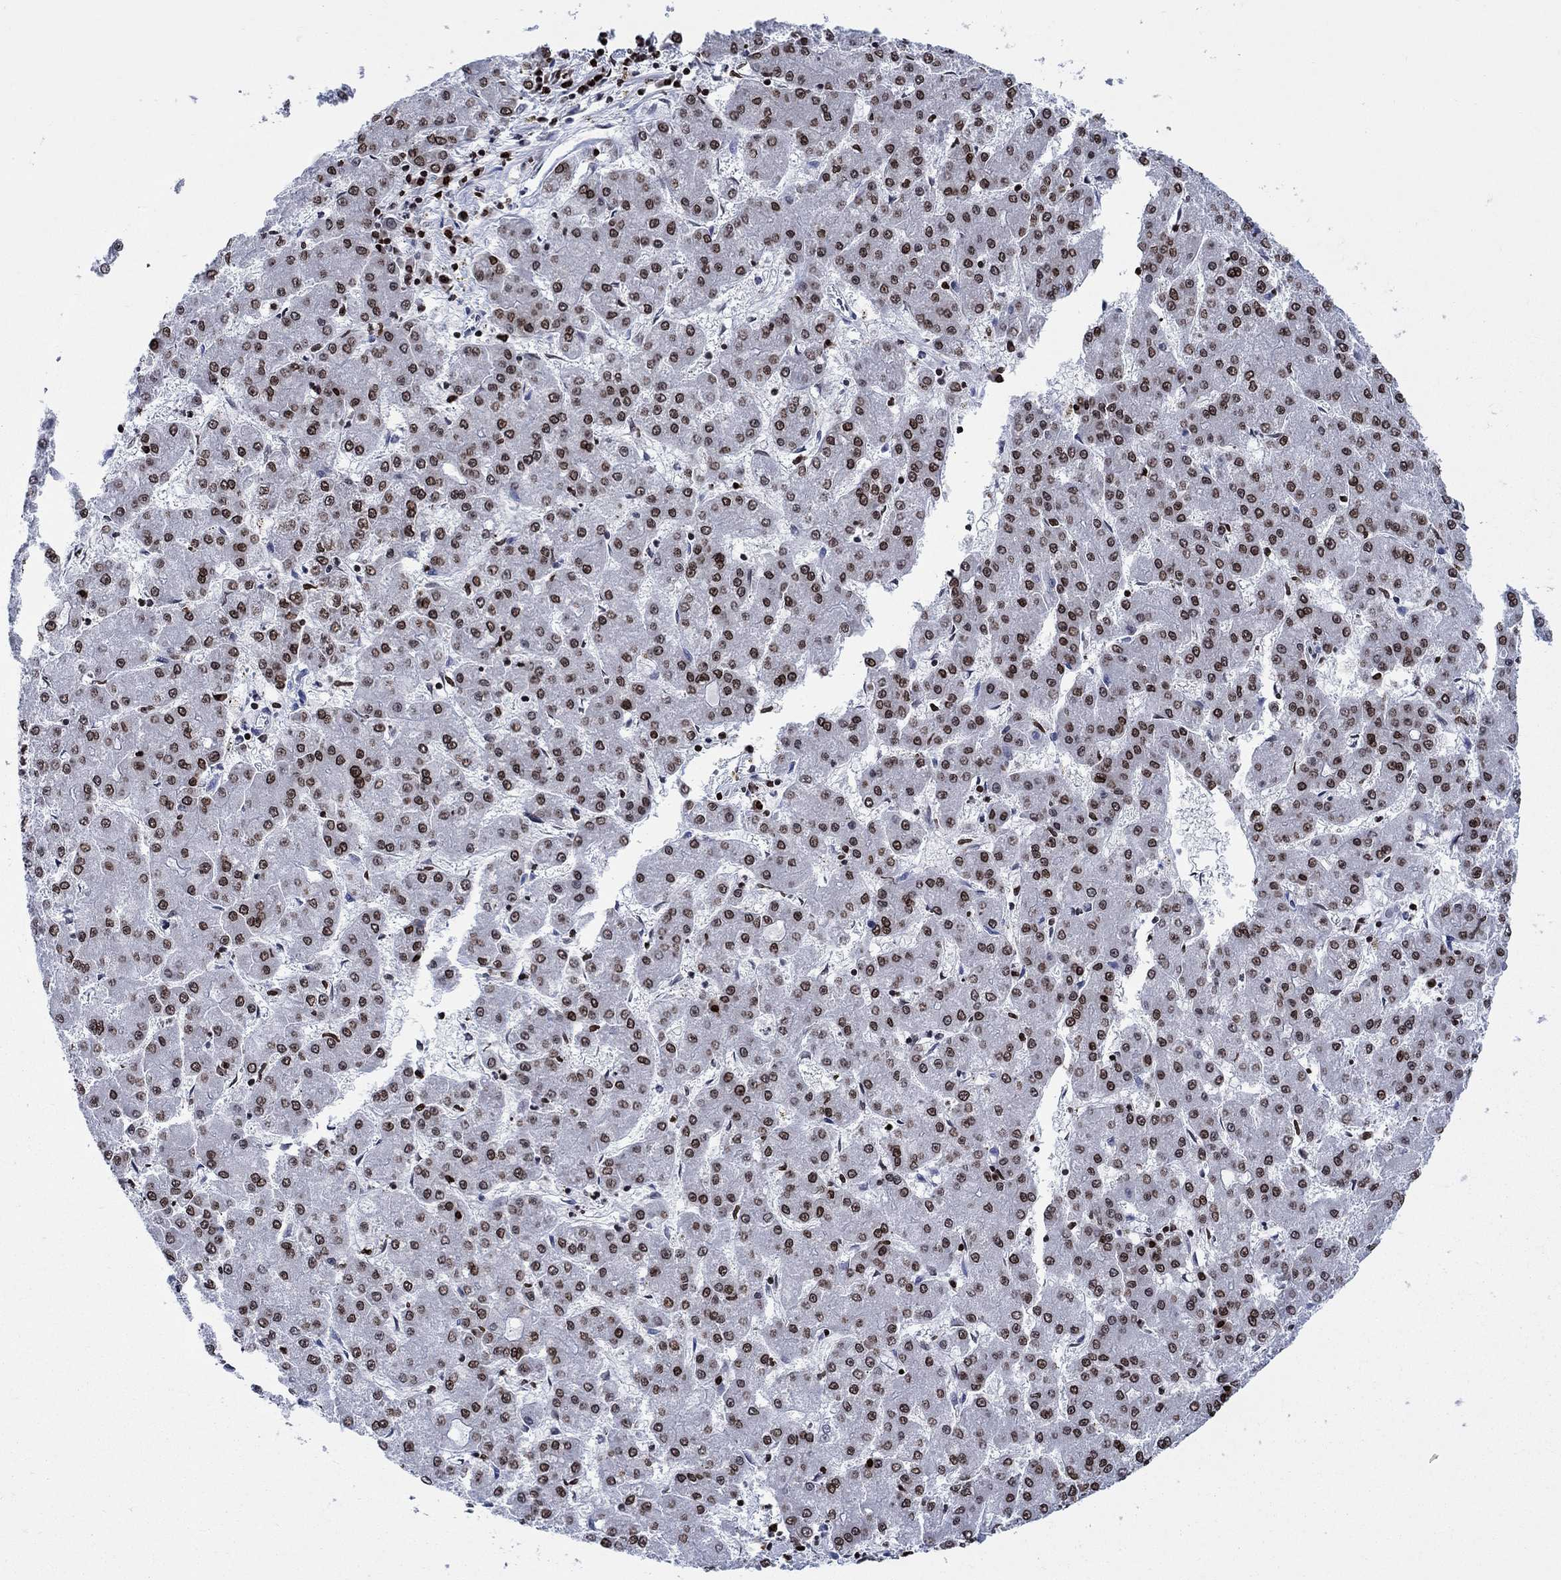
{"staining": {"intensity": "strong", "quantity": "<25%", "location": "nuclear"}, "tissue": "liver cancer", "cell_type": "Tumor cells", "image_type": "cancer", "snomed": [{"axis": "morphology", "description": "Carcinoma, Hepatocellular, NOS"}, {"axis": "topography", "description": "Liver"}], "caption": "There is medium levels of strong nuclear positivity in tumor cells of liver hepatocellular carcinoma, as demonstrated by immunohistochemical staining (brown color).", "gene": "HMGA1", "patient": {"sex": "male", "age": 73}}